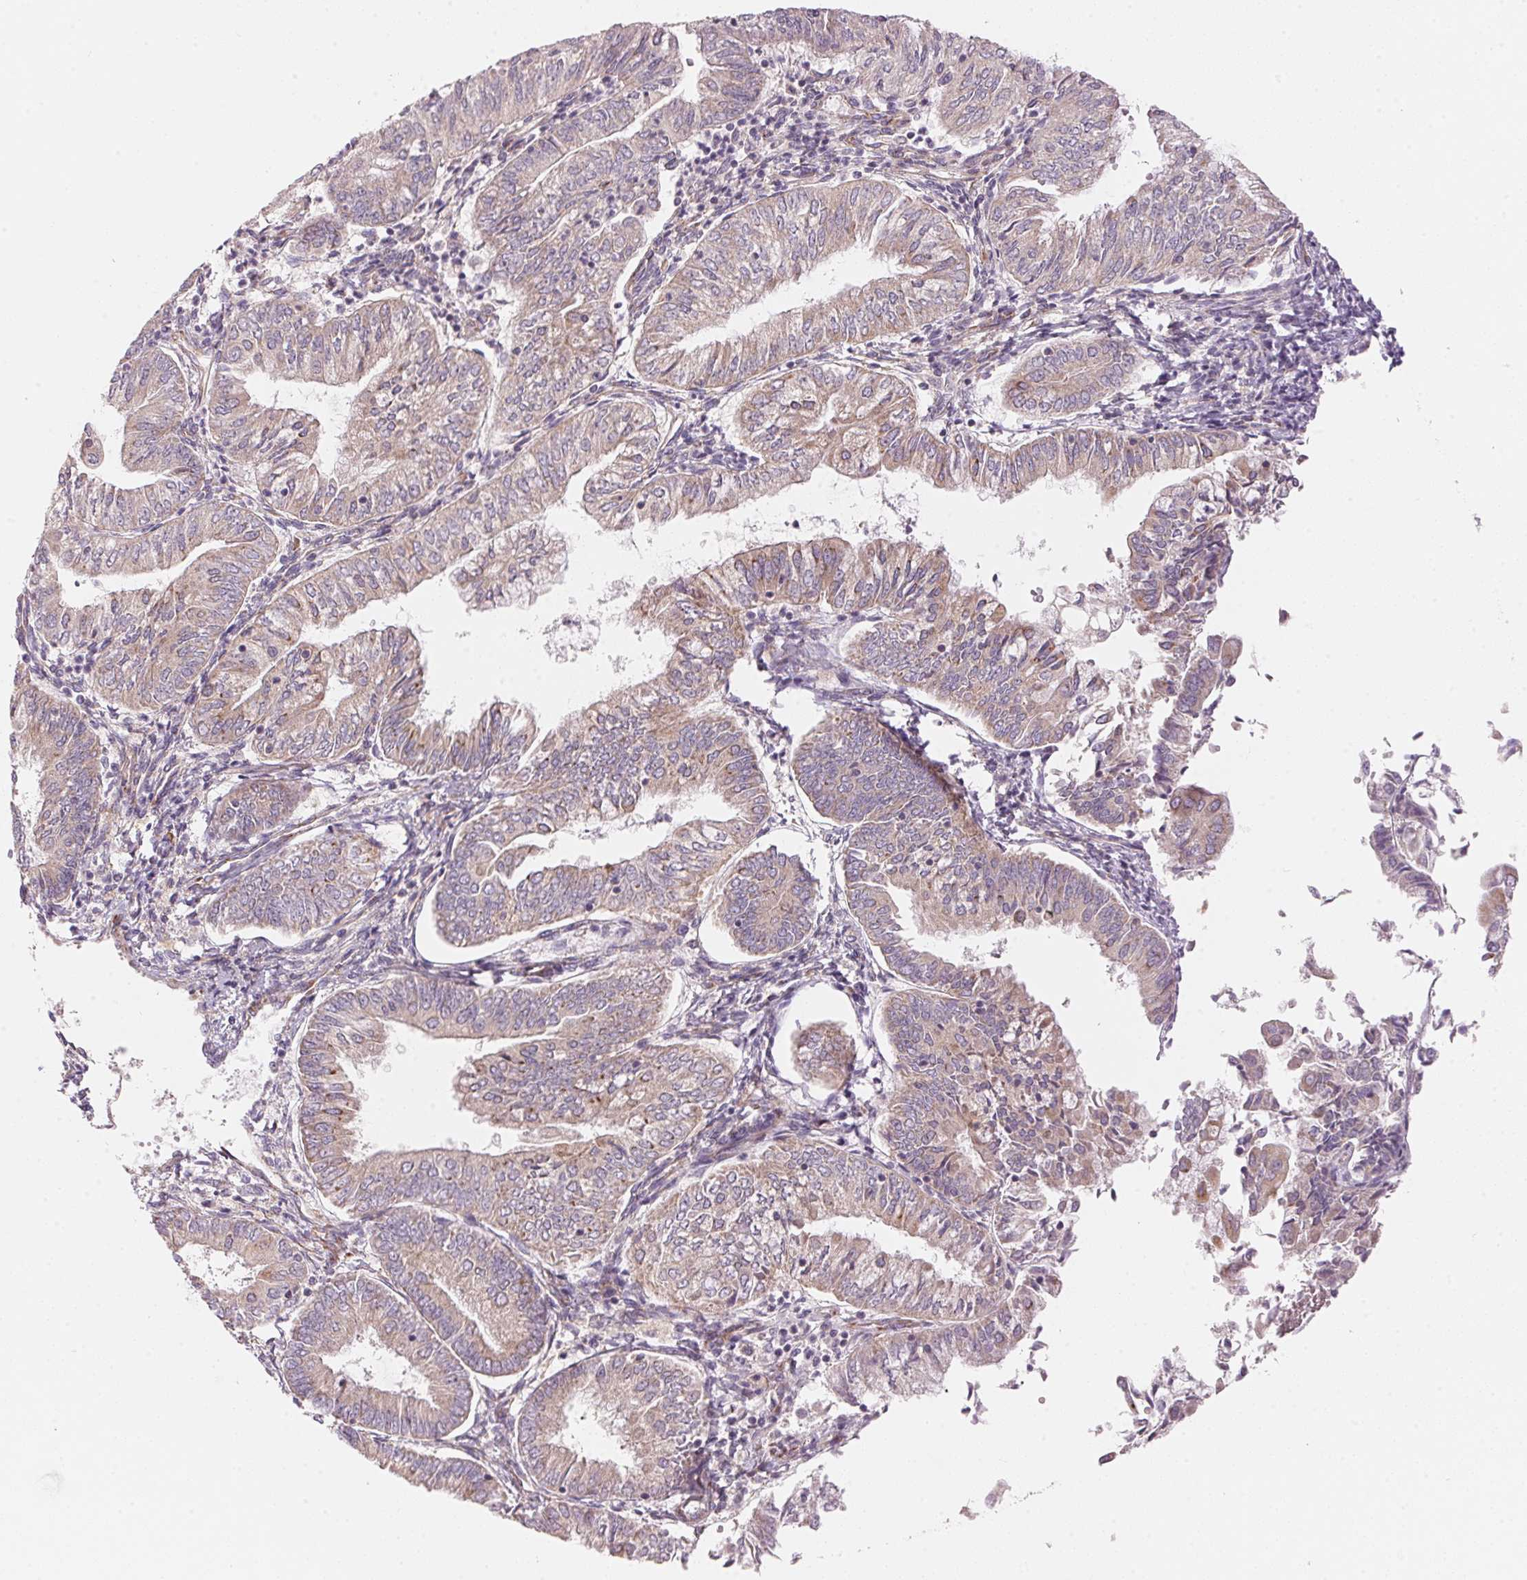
{"staining": {"intensity": "weak", "quantity": "25%-75%", "location": "cytoplasmic/membranous"}, "tissue": "endometrial cancer", "cell_type": "Tumor cells", "image_type": "cancer", "snomed": [{"axis": "morphology", "description": "Adenocarcinoma, NOS"}, {"axis": "topography", "description": "Endometrium"}], "caption": "Adenocarcinoma (endometrial) stained for a protein displays weak cytoplasmic/membranous positivity in tumor cells. (DAB IHC with brightfield microscopy, high magnification).", "gene": "BLOC1S2", "patient": {"sex": "female", "age": 55}}